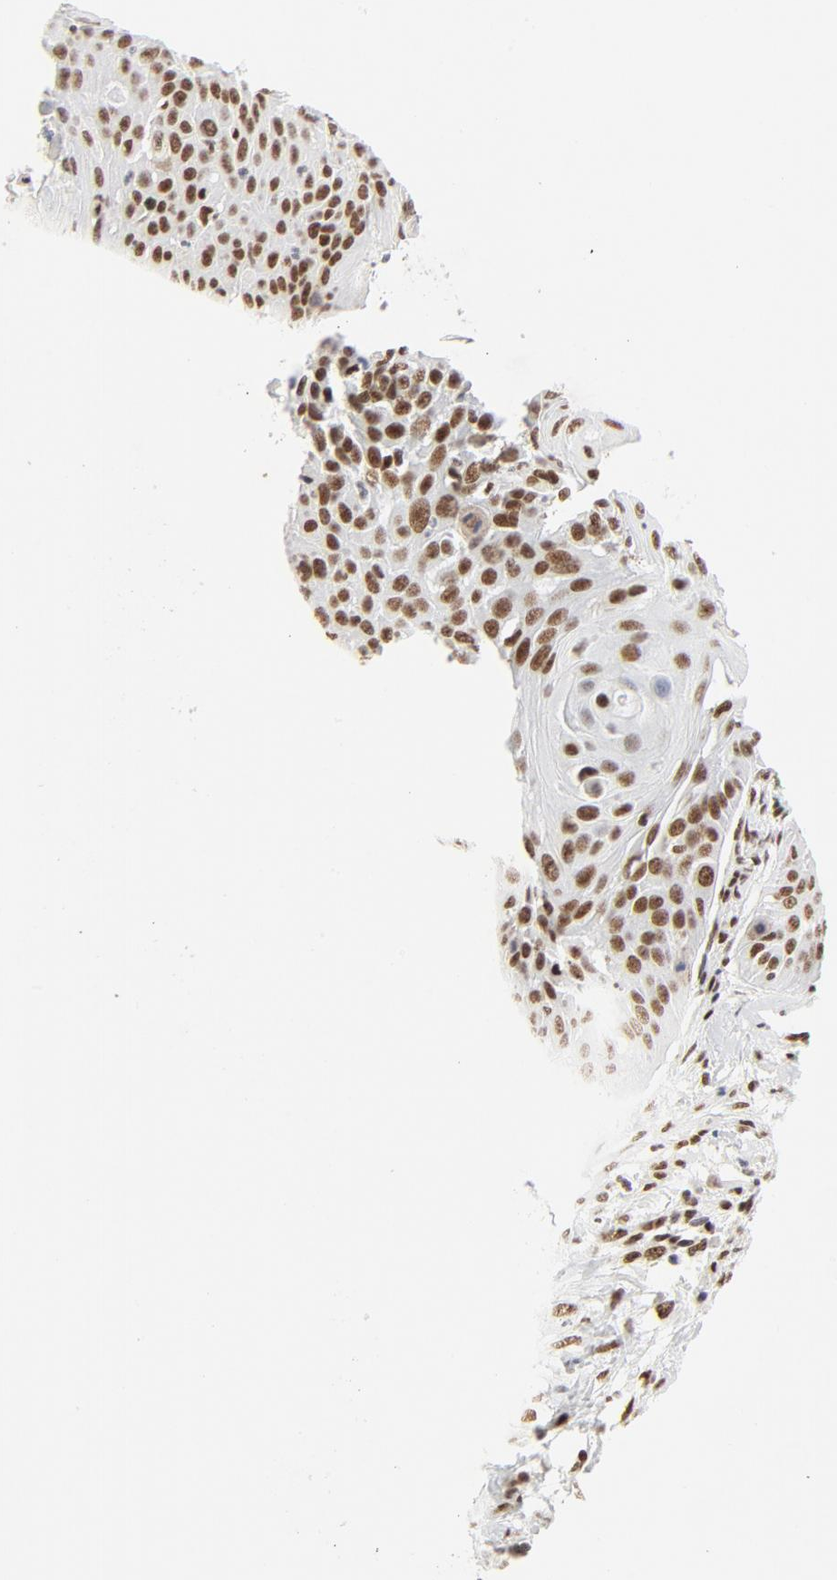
{"staining": {"intensity": "moderate", "quantity": ">75%", "location": "nuclear"}, "tissue": "cervical cancer", "cell_type": "Tumor cells", "image_type": "cancer", "snomed": [{"axis": "morphology", "description": "Squamous cell carcinoma, NOS"}, {"axis": "topography", "description": "Cervix"}], "caption": "Brown immunohistochemical staining in cervical cancer (squamous cell carcinoma) displays moderate nuclear expression in approximately >75% of tumor cells. The protein is shown in brown color, while the nuclei are stained blue.", "gene": "GTF2H1", "patient": {"sex": "female", "age": 64}}